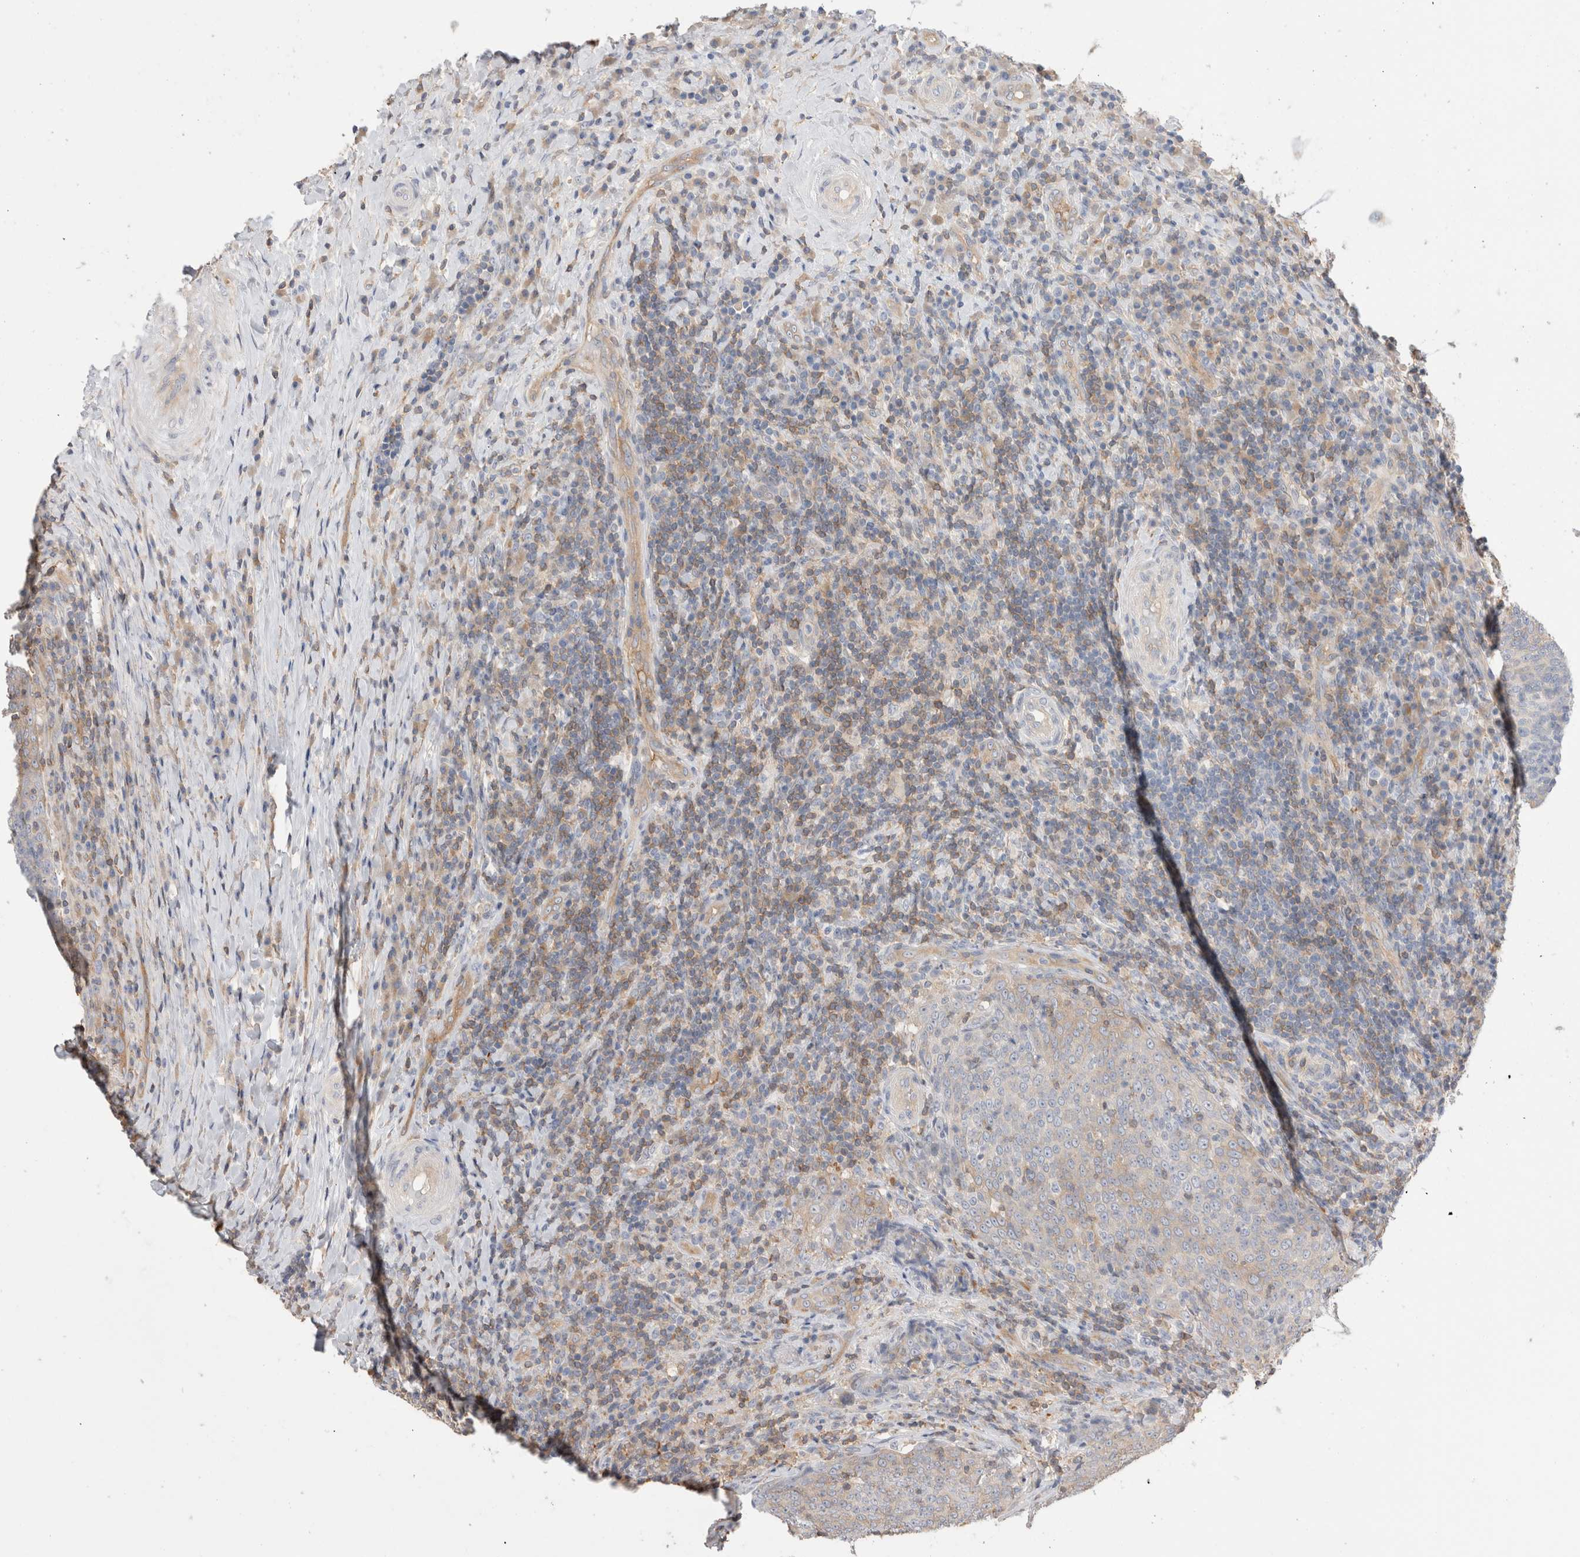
{"staining": {"intensity": "weak", "quantity": "<25%", "location": "cytoplasmic/membranous"}, "tissue": "head and neck cancer", "cell_type": "Tumor cells", "image_type": "cancer", "snomed": [{"axis": "morphology", "description": "Squamous cell carcinoma, NOS"}, {"axis": "morphology", "description": "Squamous cell carcinoma, metastatic, NOS"}, {"axis": "topography", "description": "Lymph node"}, {"axis": "topography", "description": "Head-Neck"}], "caption": "Tumor cells show no significant expression in squamous cell carcinoma (head and neck). (DAB (3,3'-diaminobenzidine) immunohistochemistry with hematoxylin counter stain).", "gene": "CAPN2", "patient": {"sex": "male", "age": 62}}